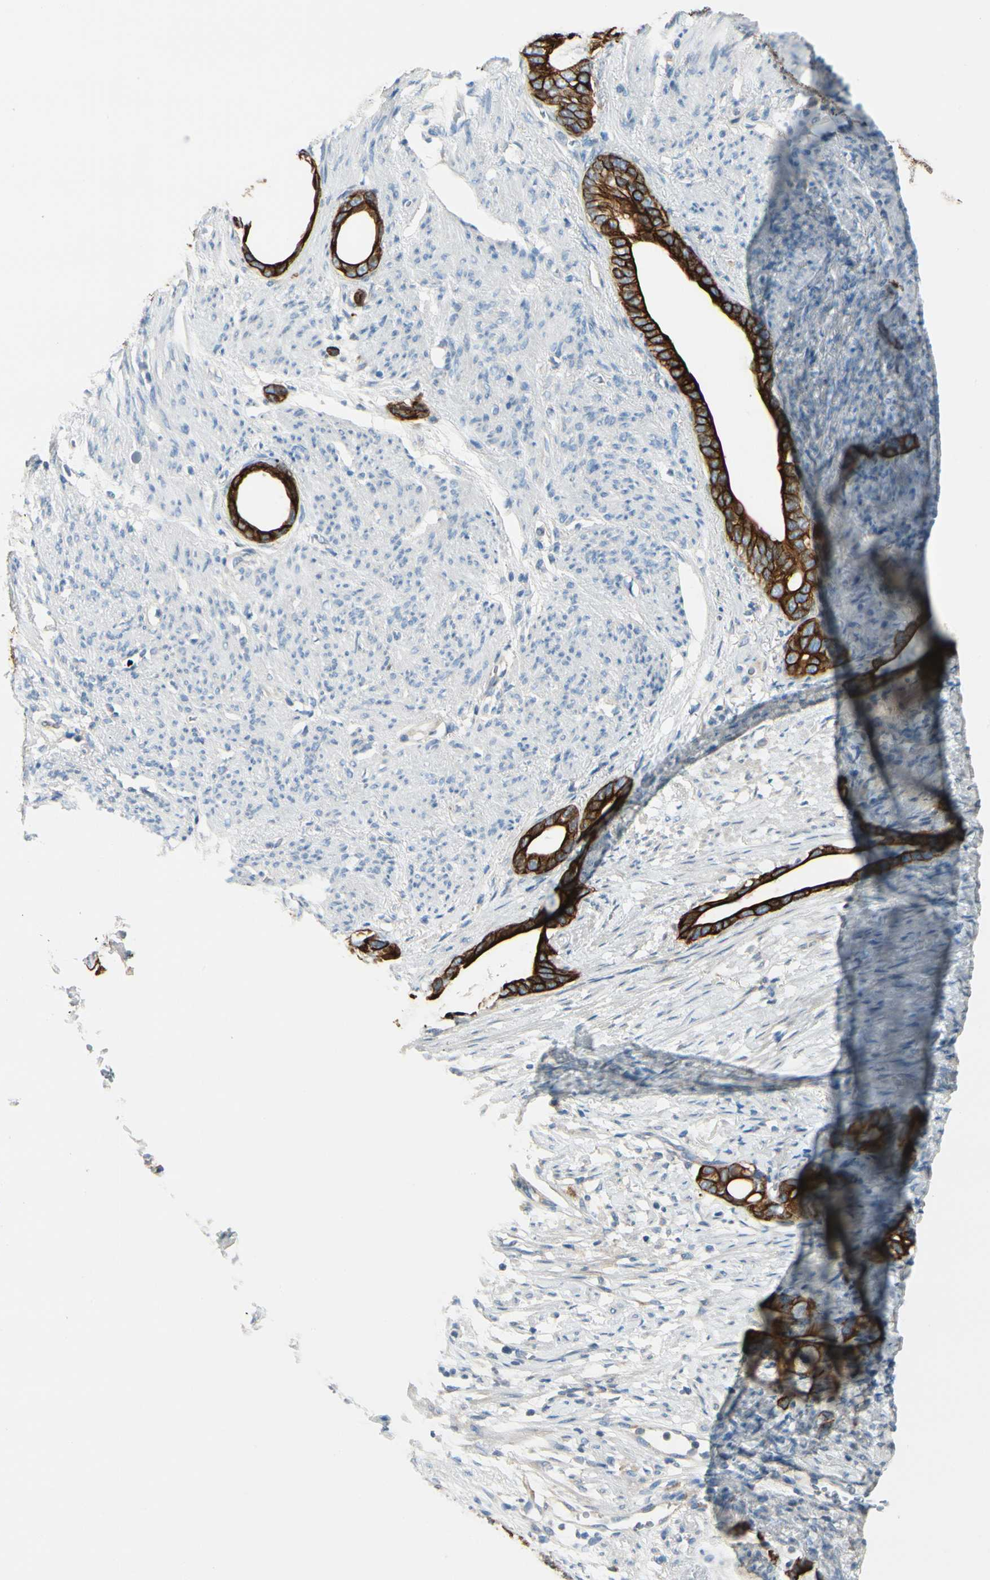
{"staining": {"intensity": "strong", "quantity": ">75%", "location": "cytoplasmic/membranous"}, "tissue": "stomach cancer", "cell_type": "Tumor cells", "image_type": "cancer", "snomed": [{"axis": "morphology", "description": "Adenocarcinoma, NOS"}, {"axis": "topography", "description": "Stomach"}], "caption": "This histopathology image exhibits immunohistochemistry (IHC) staining of human stomach adenocarcinoma, with high strong cytoplasmic/membranous staining in about >75% of tumor cells.", "gene": "DUSP12", "patient": {"sex": "female", "age": 75}}